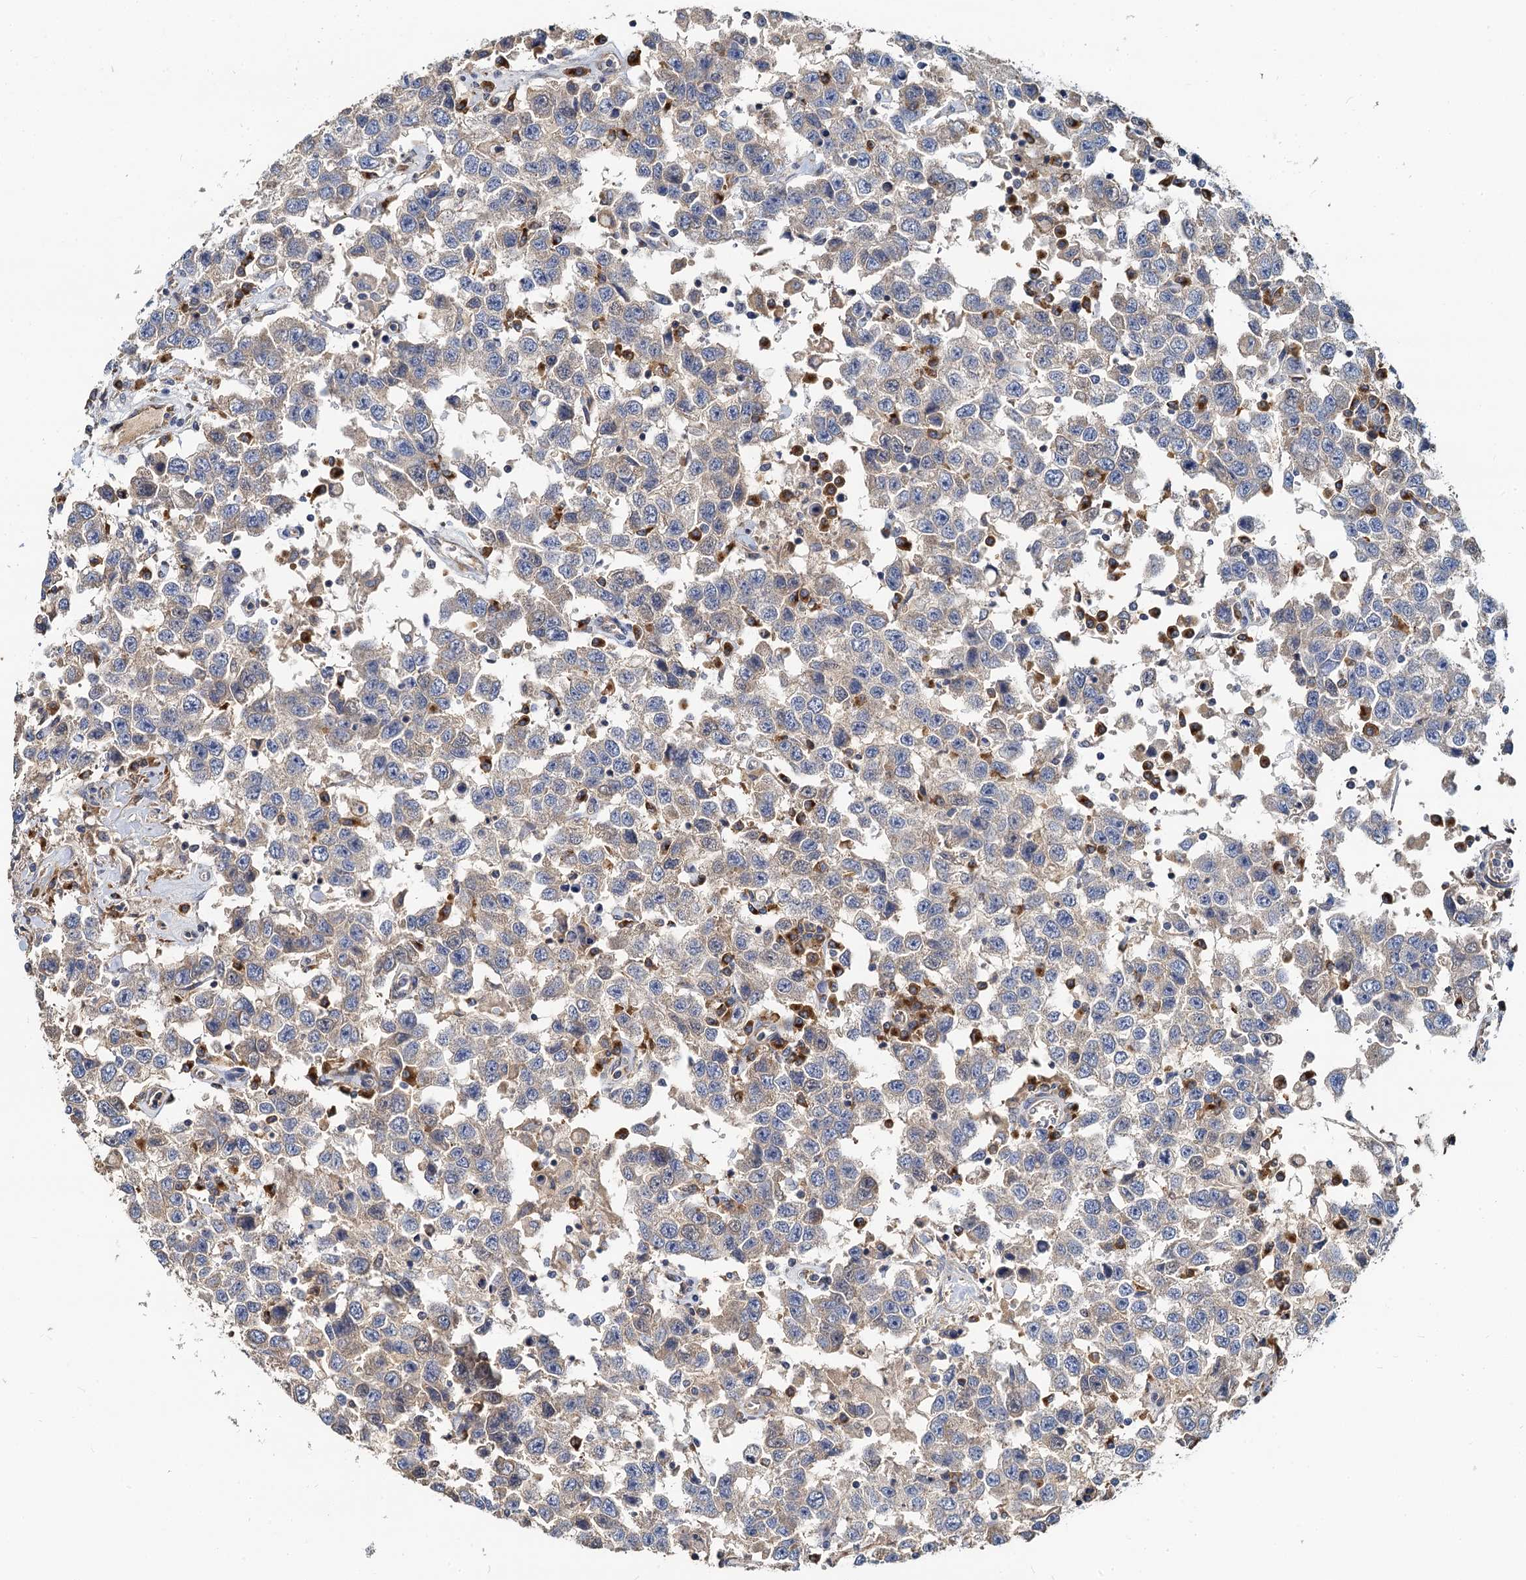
{"staining": {"intensity": "weak", "quantity": "<25%", "location": "cytoplasmic/membranous"}, "tissue": "testis cancer", "cell_type": "Tumor cells", "image_type": "cancer", "snomed": [{"axis": "morphology", "description": "Seminoma, NOS"}, {"axis": "topography", "description": "Testis"}], "caption": "This photomicrograph is of seminoma (testis) stained with immunohistochemistry to label a protein in brown with the nuclei are counter-stained blue. There is no expression in tumor cells. The staining was performed using DAB to visualize the protein expression in brown, while the nuclei were stained in blue with hematoxylin (Magnification: 20x).", "gene": "NKAPD1", "patient": {"sex": "male", "age": 41}}